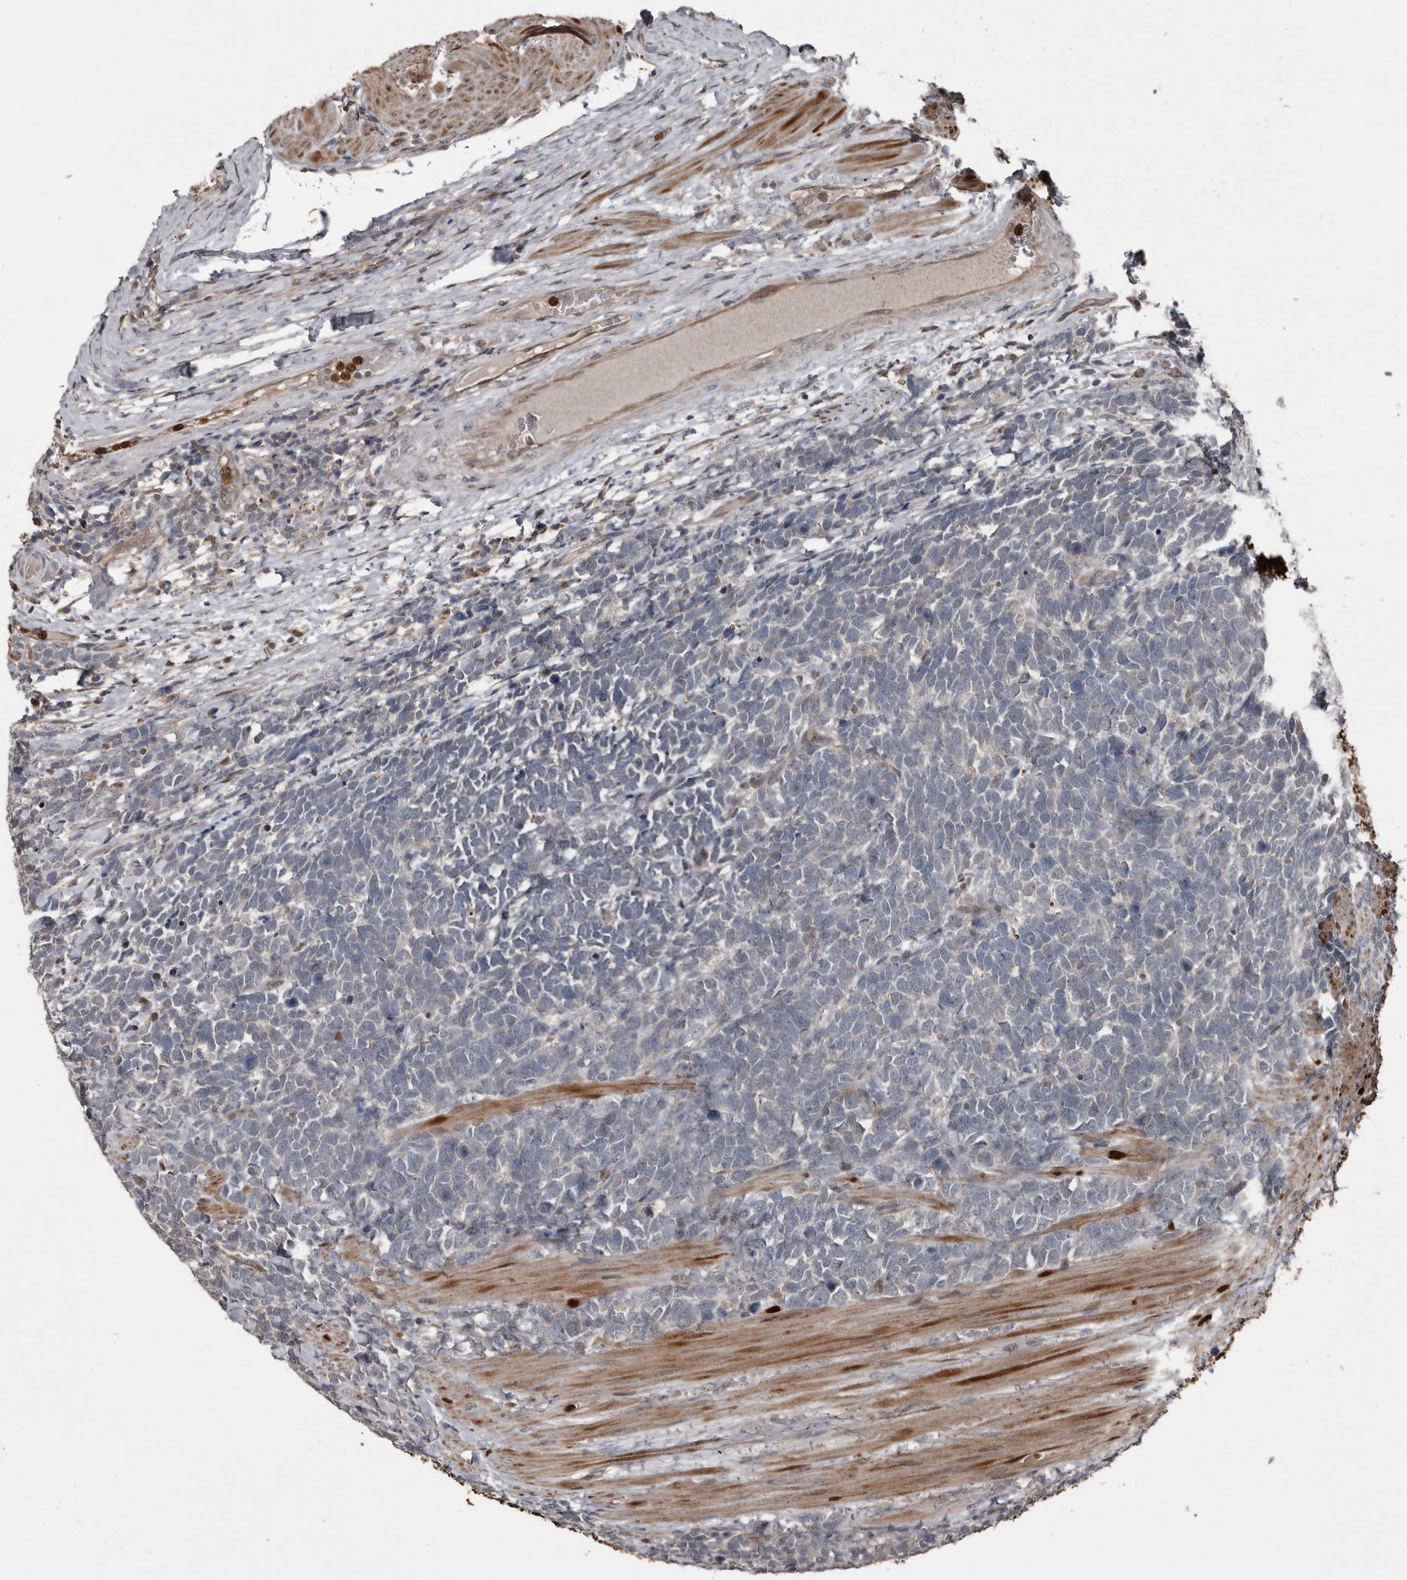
{"staining": {"intensity": "negative", "quantity": "none", "location": "none"}, "tissue": "urothelial cancer", "cell_type": "Tumor cells", "image_type": "cancer", "snomed": [{"axis": "morphology", "description": "Urothelial carcinoma, High grade"}, {"axis": "topography", "description": "Urinary bladder"}], "caption": "High-grade urothelial carcinoma stained for a protein using IHC demonstrates no staining tumor cells.", "gene": "FSBP", "patient": {"sex": "female", "age": 82}}